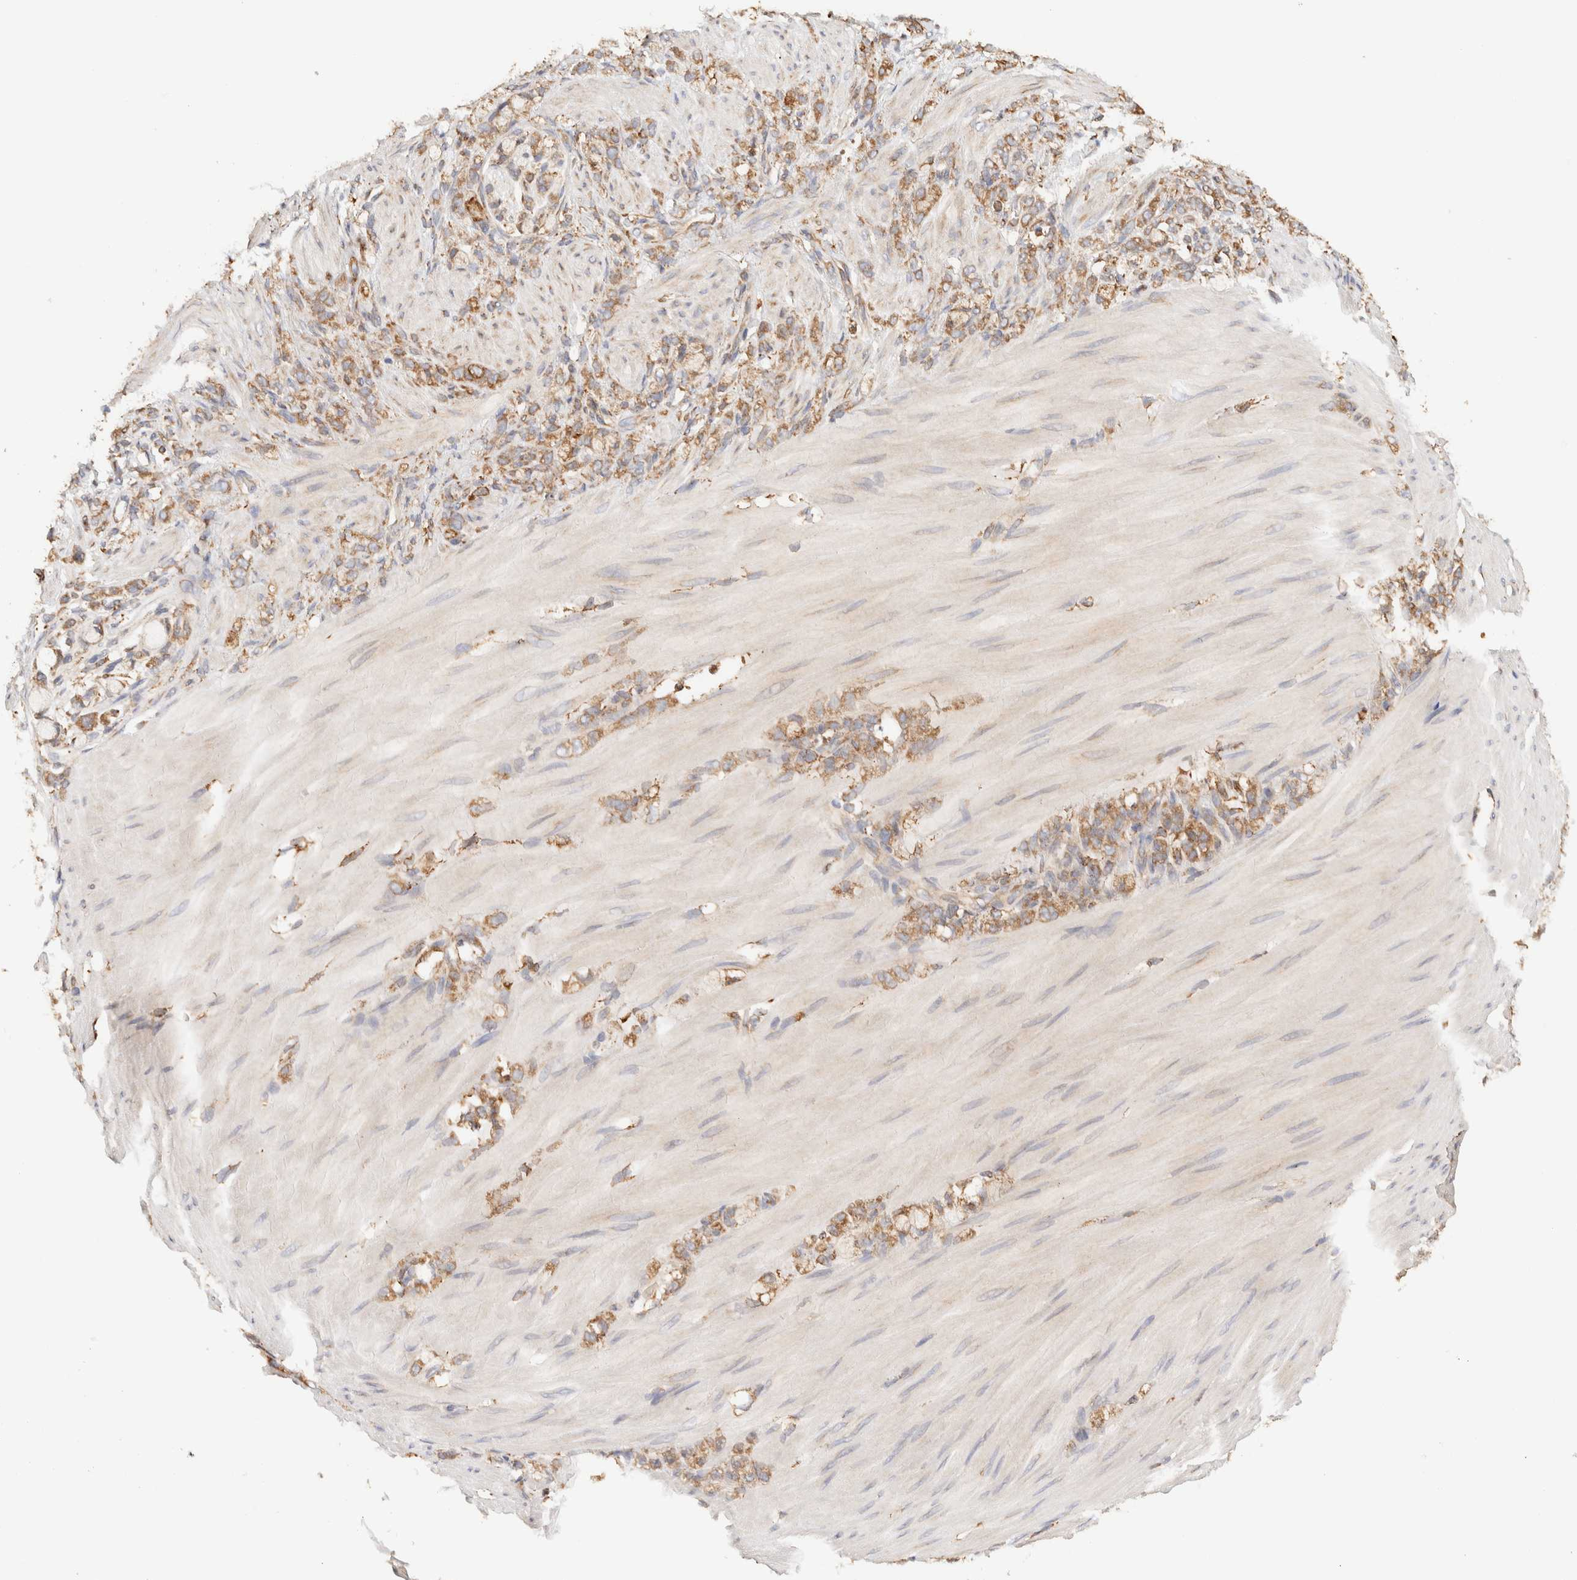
{"staining": {"intensity": "moderate", "quantity": ">75%", "location": "cytoplasmic/membranous"}, "tissue": "stomach cancer", "cell_type": "Tumor cells", "image_type": "cancer", "snomed": [{"axis": "morphology", "description": "Adenocarcinoma, NOS"}, {"axis": "topography", "description": "Stomach"}], "caption": "Adenocarcinoma (stomach) stained with IHC reveals moderate cytoplasmic/membranous staining in approximately >75% of tumor cells.", "gene": "FER", "patient": {"sex": "male", "age": 82}}